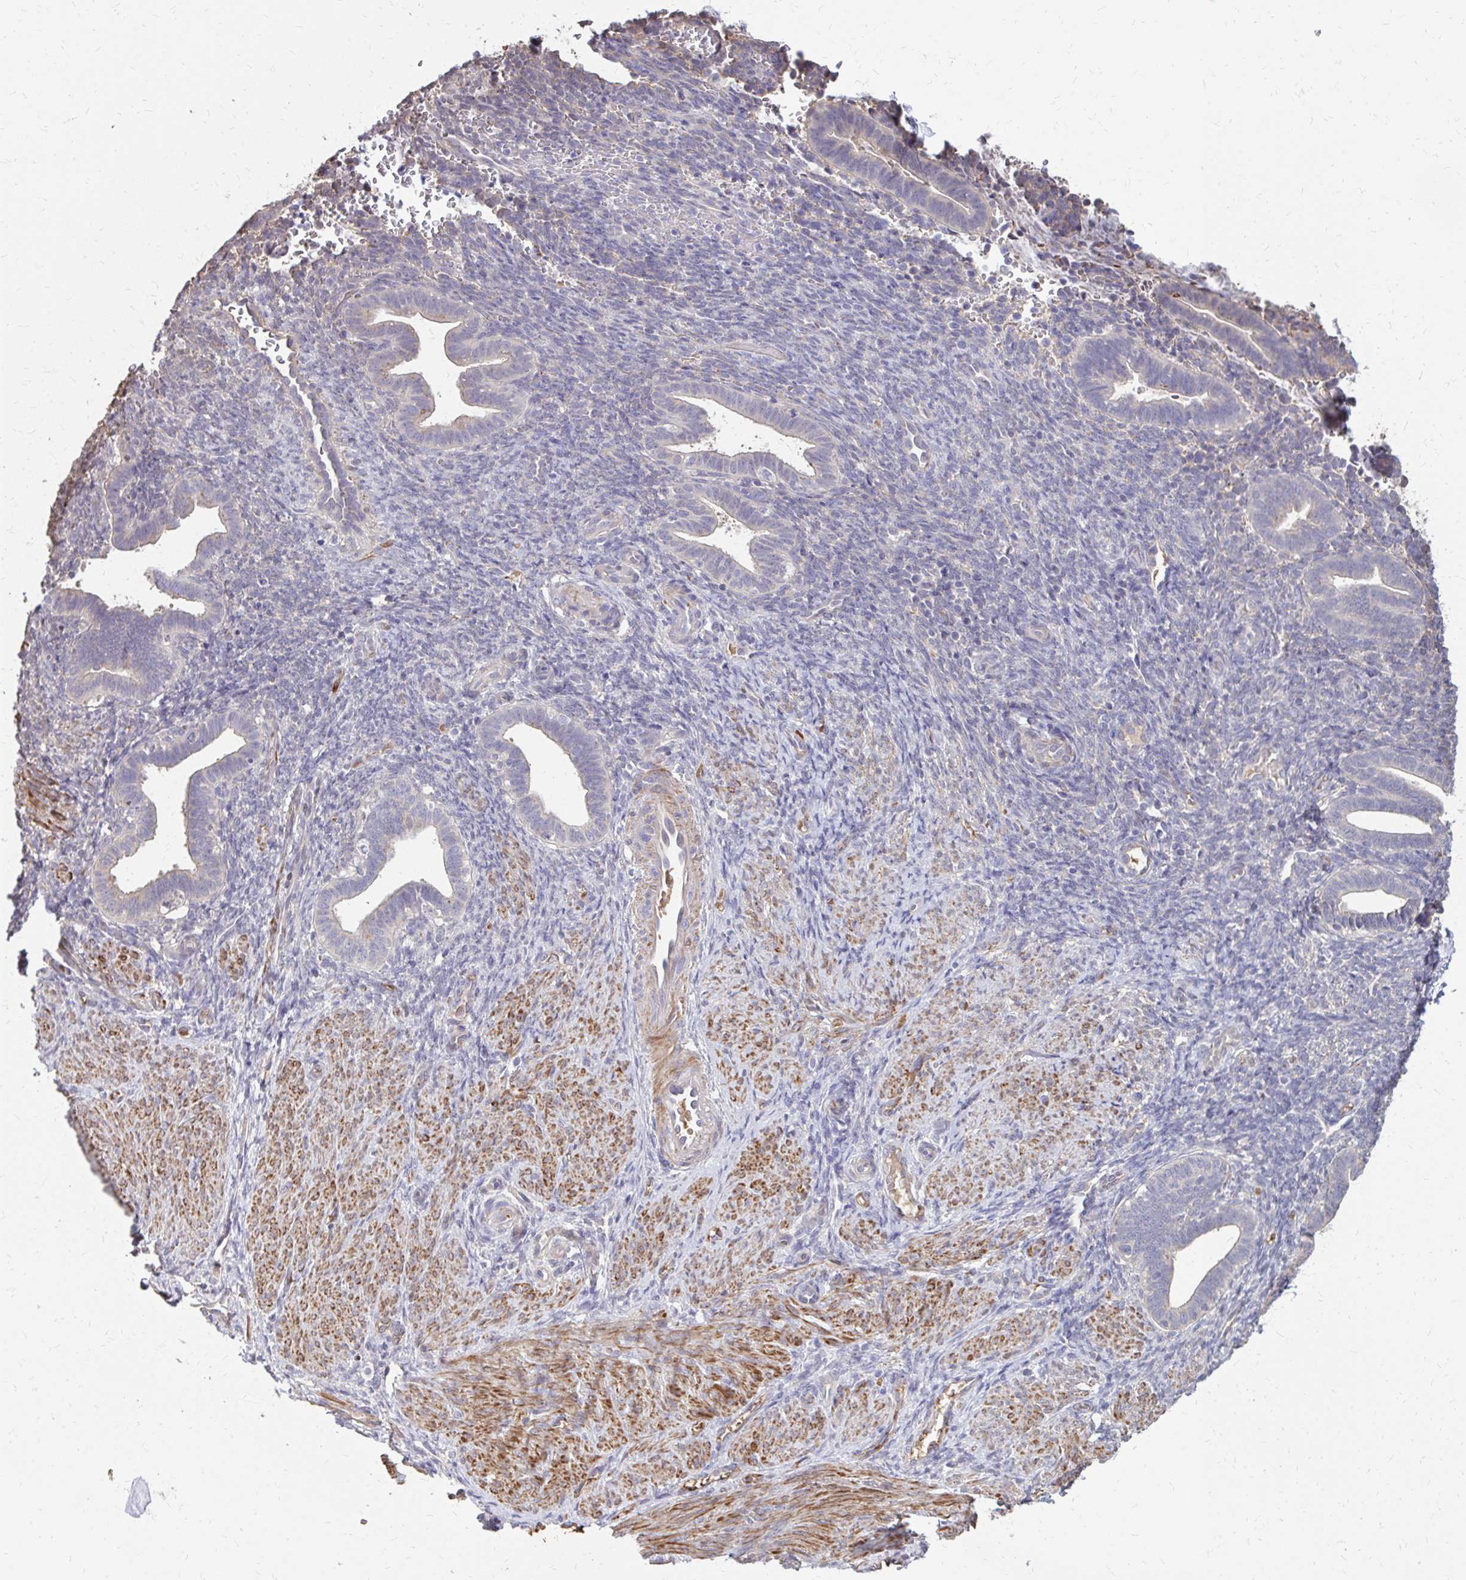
{"staining": {"intensity": "weak", "quantity": "<25%", "location": "nuclear"}, "tissue": "endometrium", "cell_type": "Cells in endometrial stroma", "image_type": "normal", "snomed": [{"axis": "morphology", "description": "Normal tissue, NOS"}, {"axis": "topography", "description": "Endometrium"}], "caption": "Photomicrograph shows no significant protein expression in cells in endometrial stroma of normal endometrium. The staining was performed using DAB (3,3'-diaminobenzidine) to visualize the protein expression in brown, while the nuclei were stained in blue with hematoxylin (Magnification: 20x).", "gene": "IFI44L", "patient": {"sex": "female", "age": 34}}